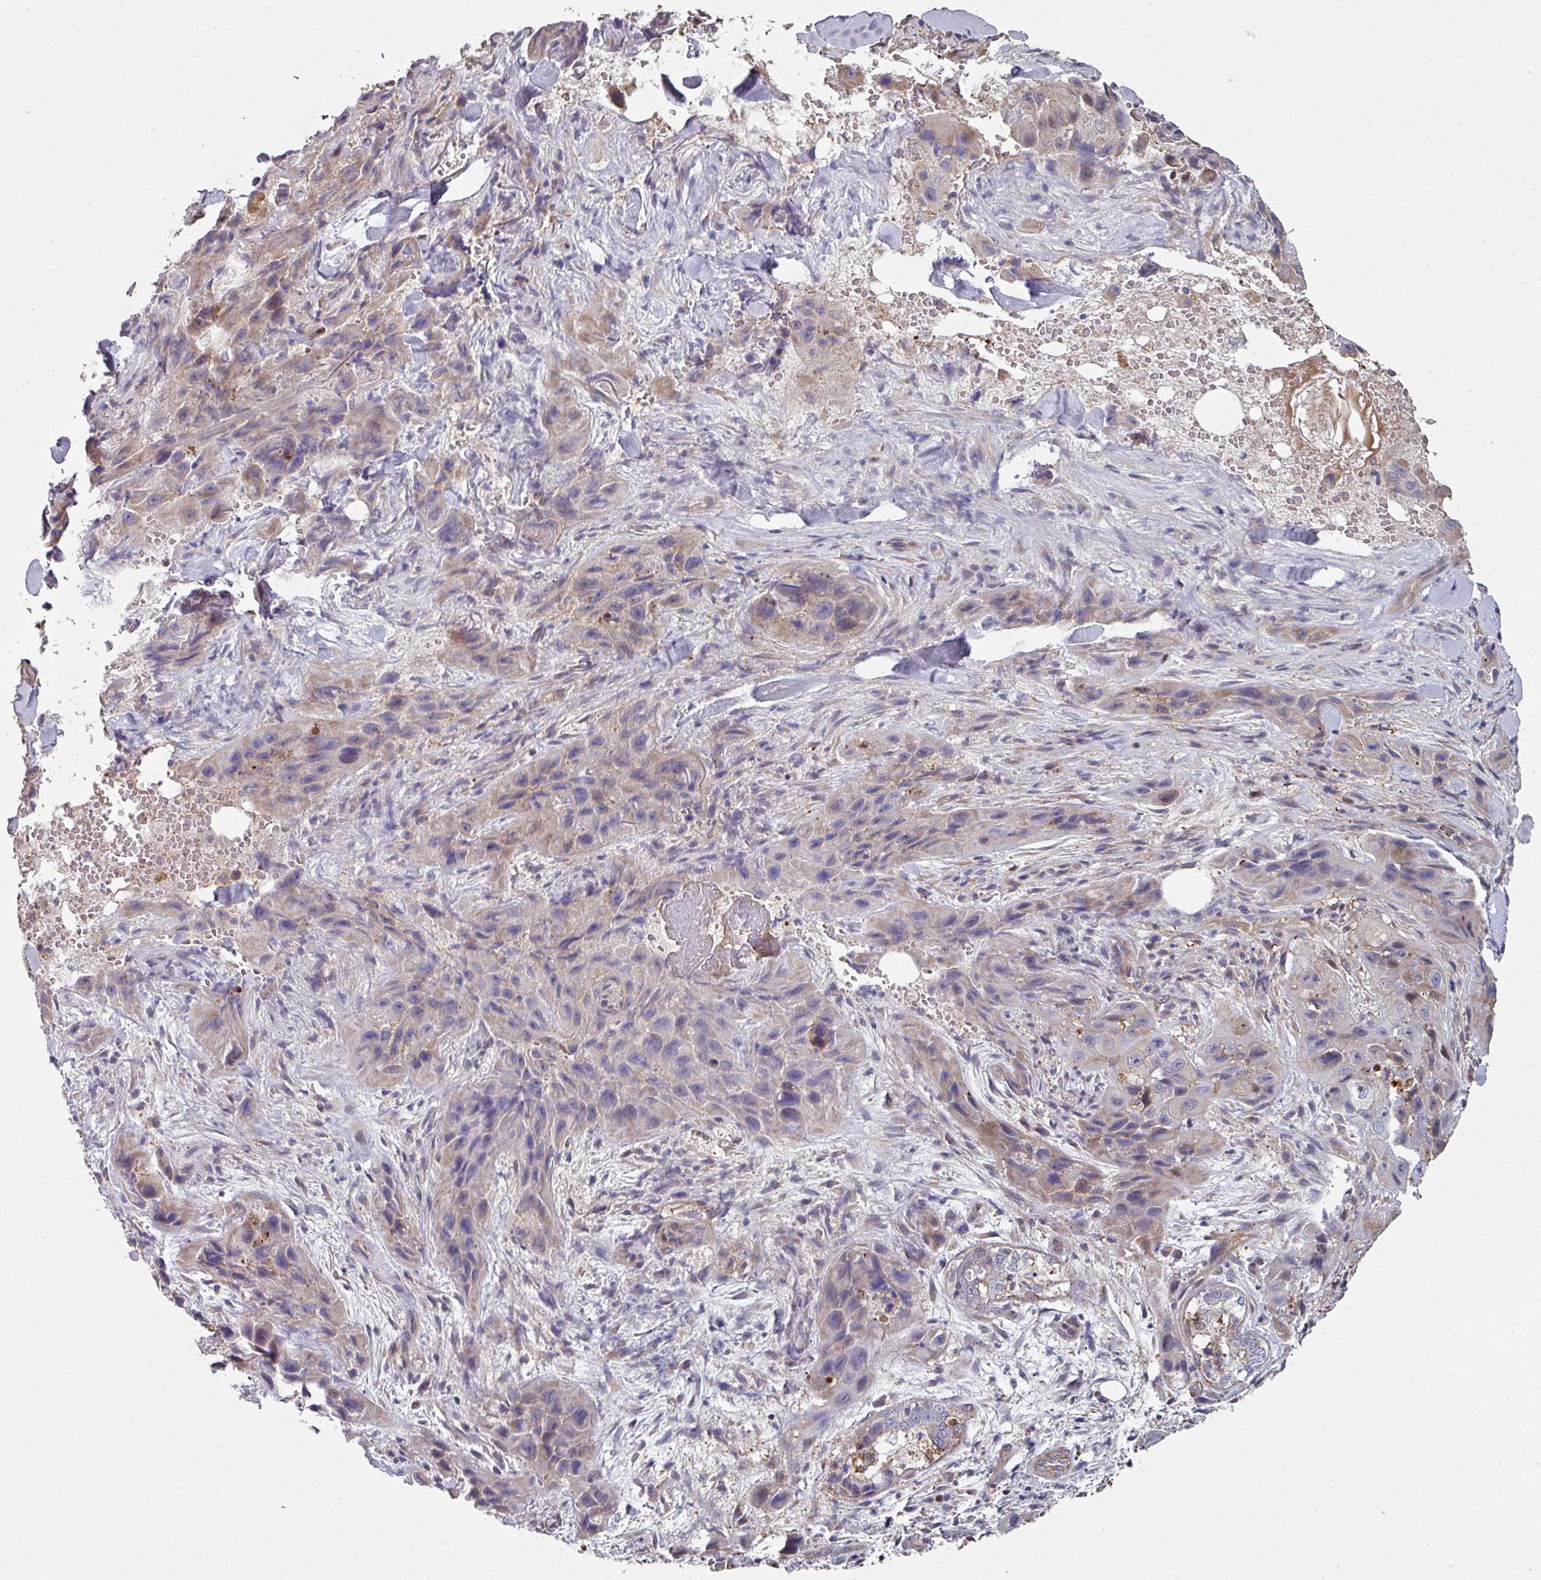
{"staining": {"intensity": "weak", "quantity": "25%-75%", "location": "cytoplasmic/membranous"}, "tissue": "skin cancer", "cell_type": "Tumor cells", "image_type": "cancer", "snomed": [{"axis": "morphology", "description": "Squamous cell carcinoma, NOS"}, {"axis": "topography", "description": "Skin"}, {"axis": "topography", "description": "Subcutis"}], "caption": "Immunohistochemical staining of human squamous cell carcinoma (skin) displays low levels of weak cytoplasmic/membranous expression in approximately 25%-75% of tumor cells.", "gene": "ANO9", "patient": {"sex": "male", "age": 73}}